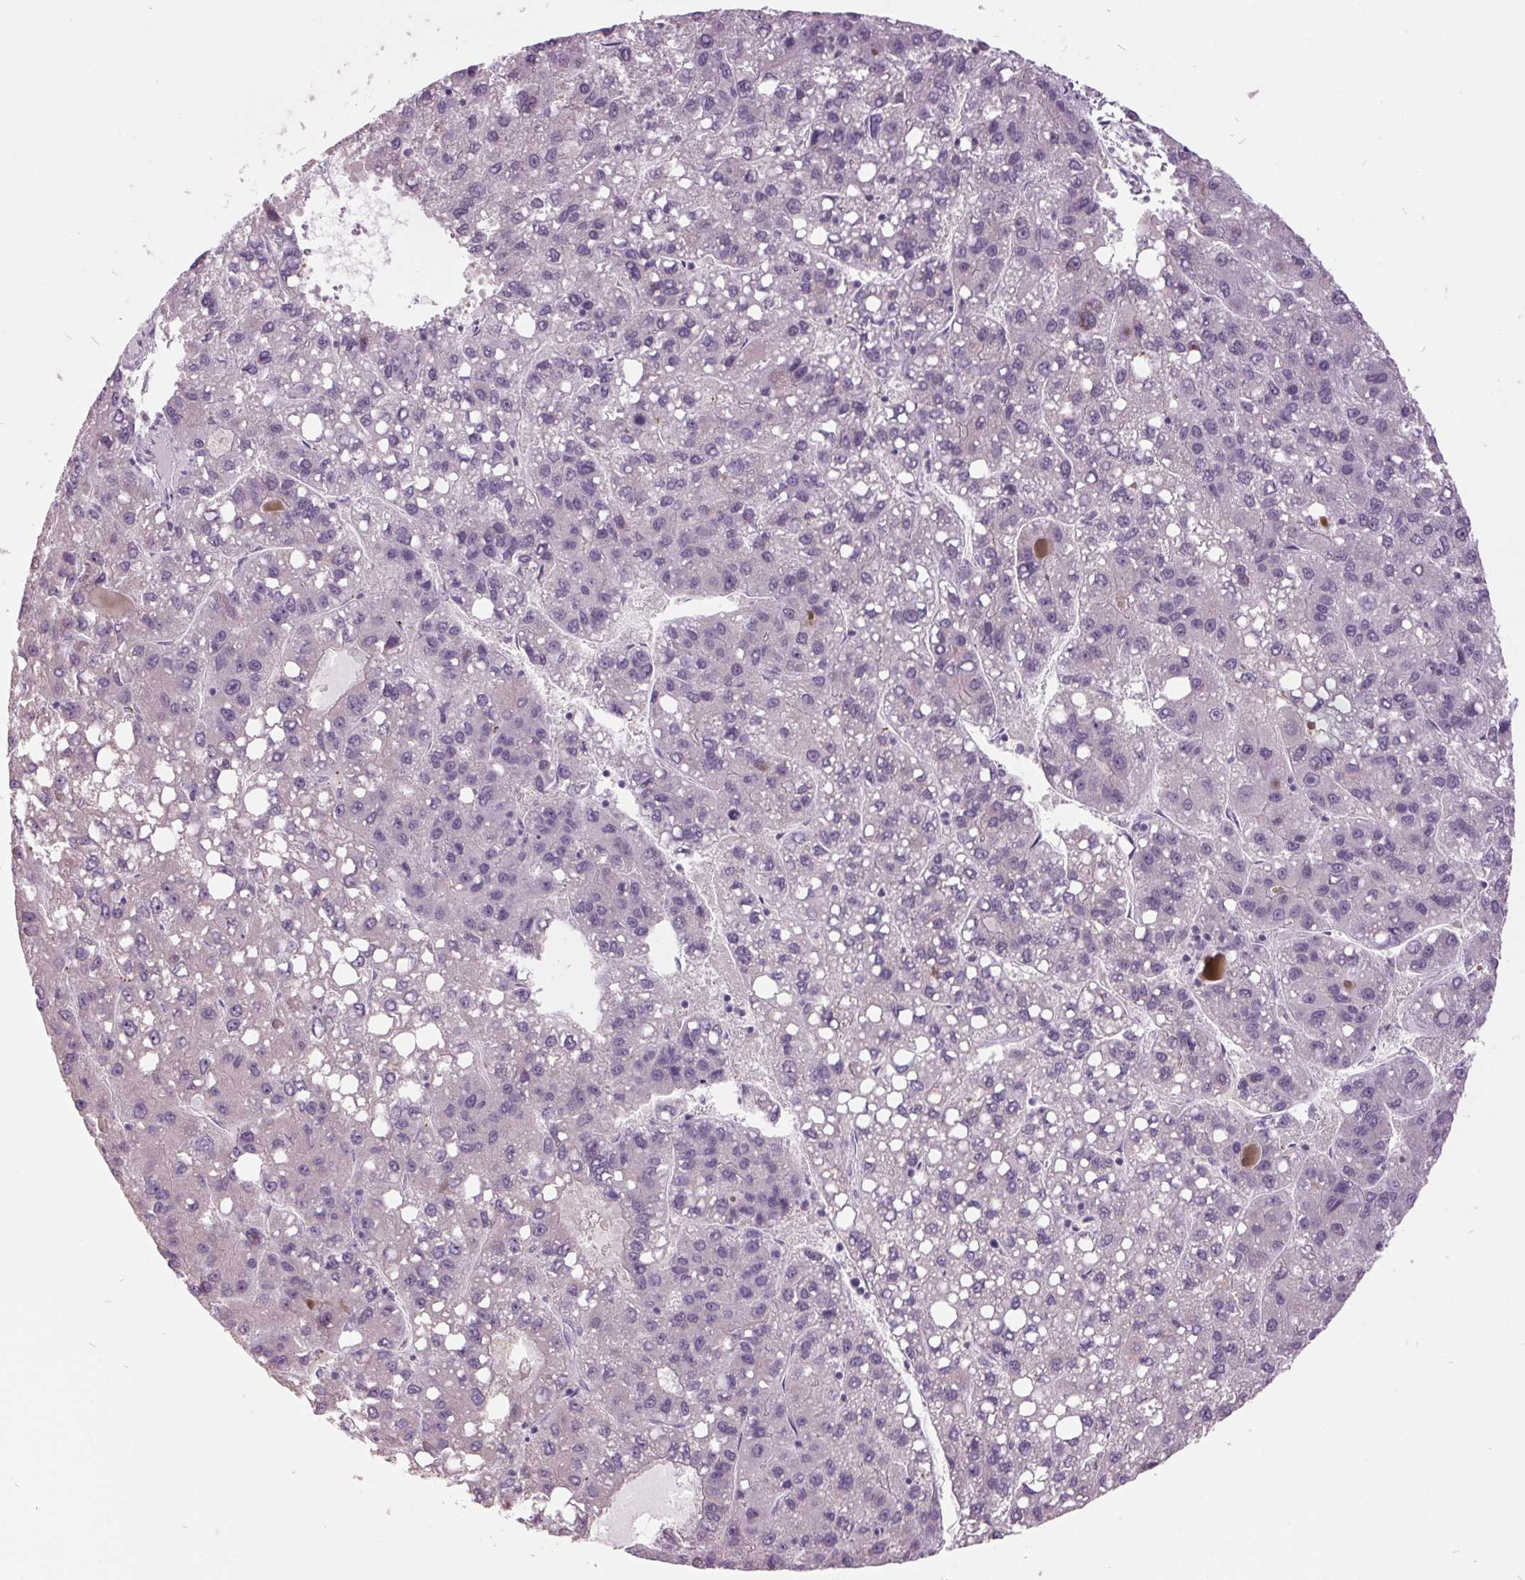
{"staining": {"intensity": "negative", "quantity": "none", "location": "none"}, "tissue": "liver cancer", "cell_type": "Tumor cells", "image_type": "cancer", "snomed": [{"axis": "morphology", "description": "Carcinoma, Hepatocellular, NOS"}, {"axis": "topography", "description": "Liver"}], "caption": "Immunohistochemistry of human liver cancer exhibits no expression in tumor cells.", "gene": "C2orf16", "patient": {"sex": "female", "age": 82}}